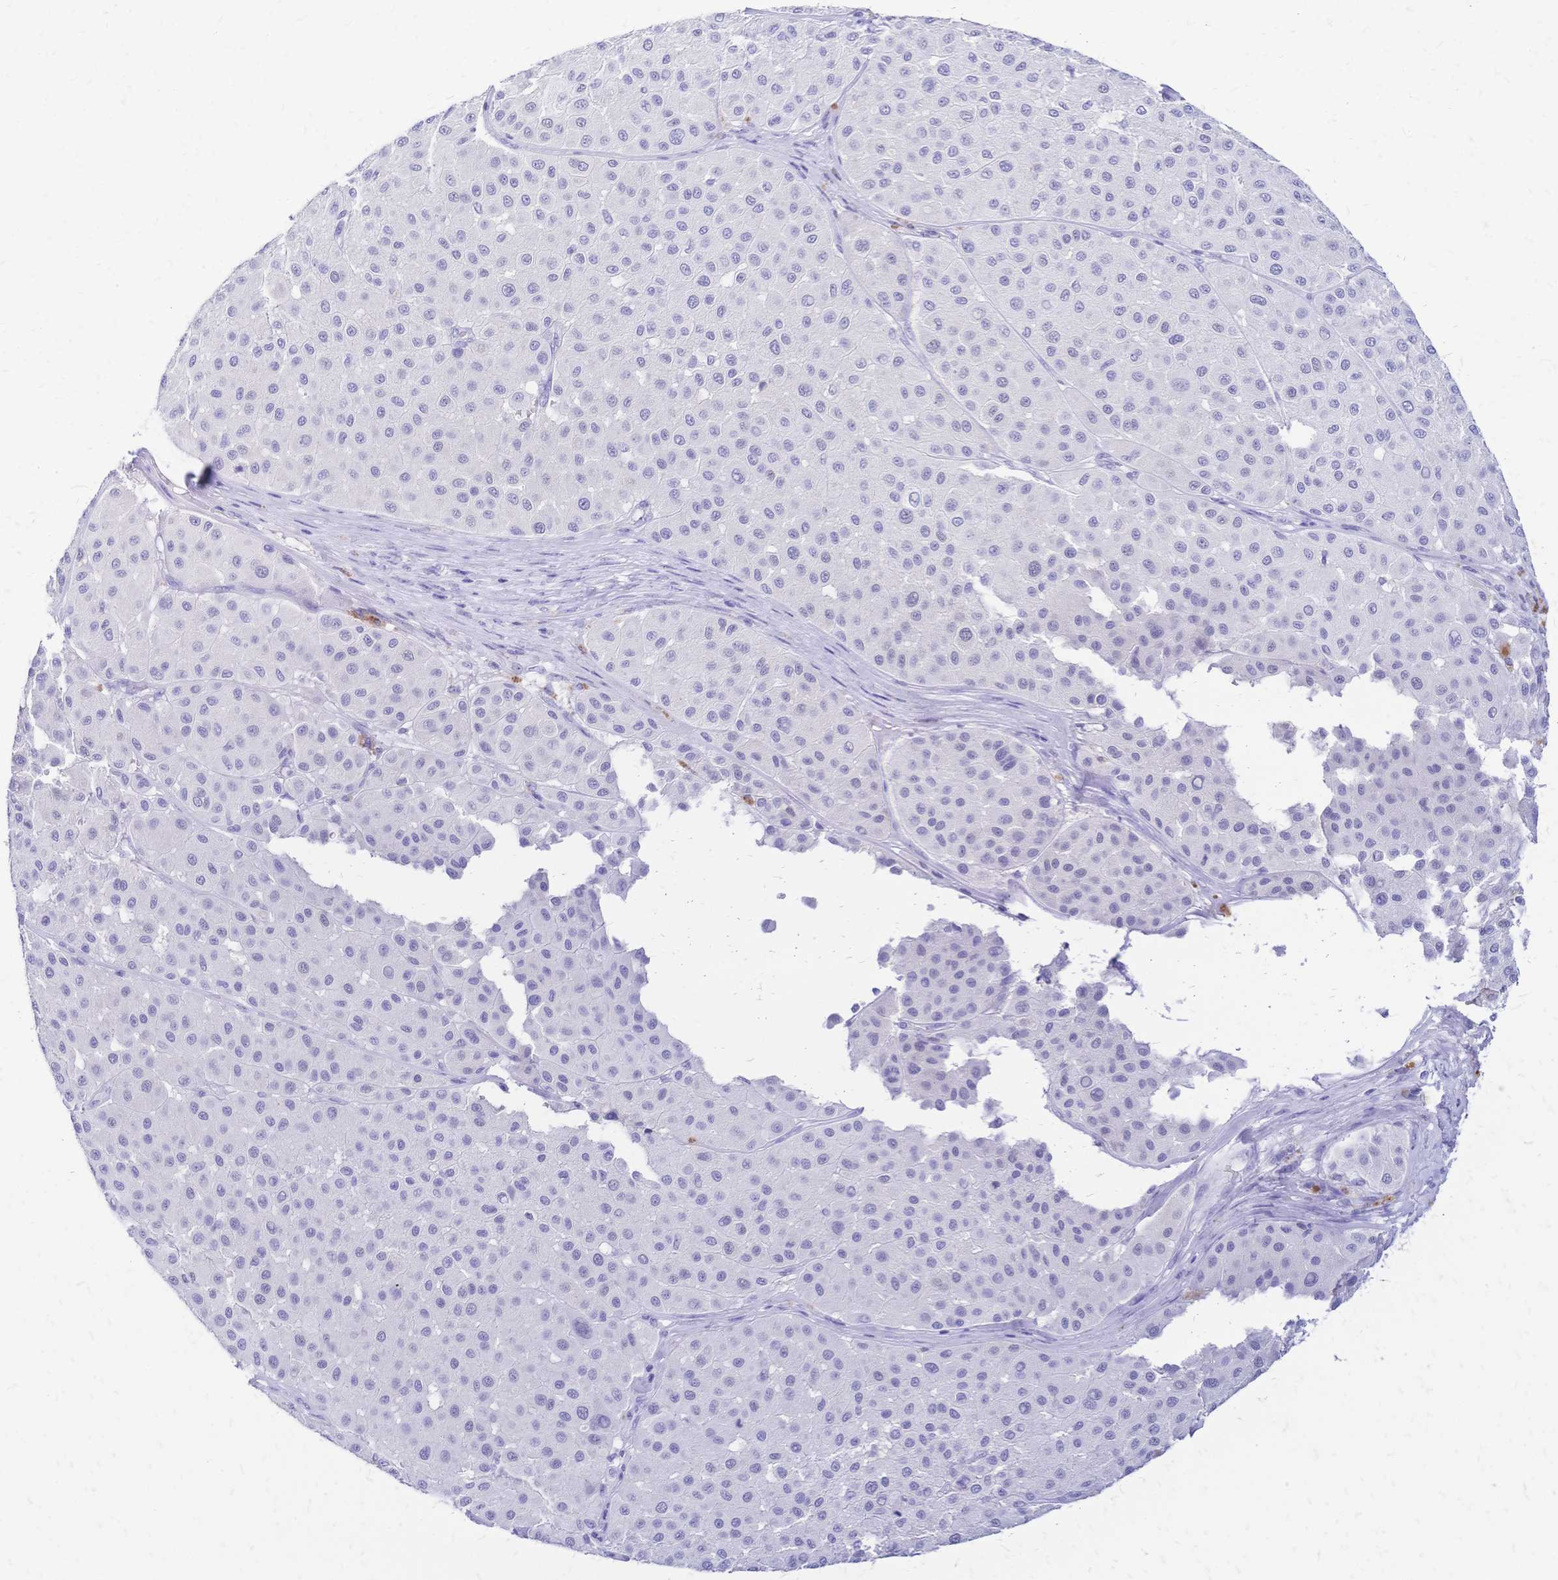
{"staining": {"intensity": "negative", "quantity": "none", "location": "none"}, "tissue": "melanoma", "cell_type": "Tumor cells", "image_type": "cancer", "snomed": [{"axis": "morphology", "description": "Malignant melanoma, Metastatic site"}, {"axis": "topography", "description": "Smooth muscle"}], "caption": "The photomicrograph reveals no significant expression in tumor cells of melanoma.", "gene": "FA2H", "patient": {"sex": "male", "age": 41}}